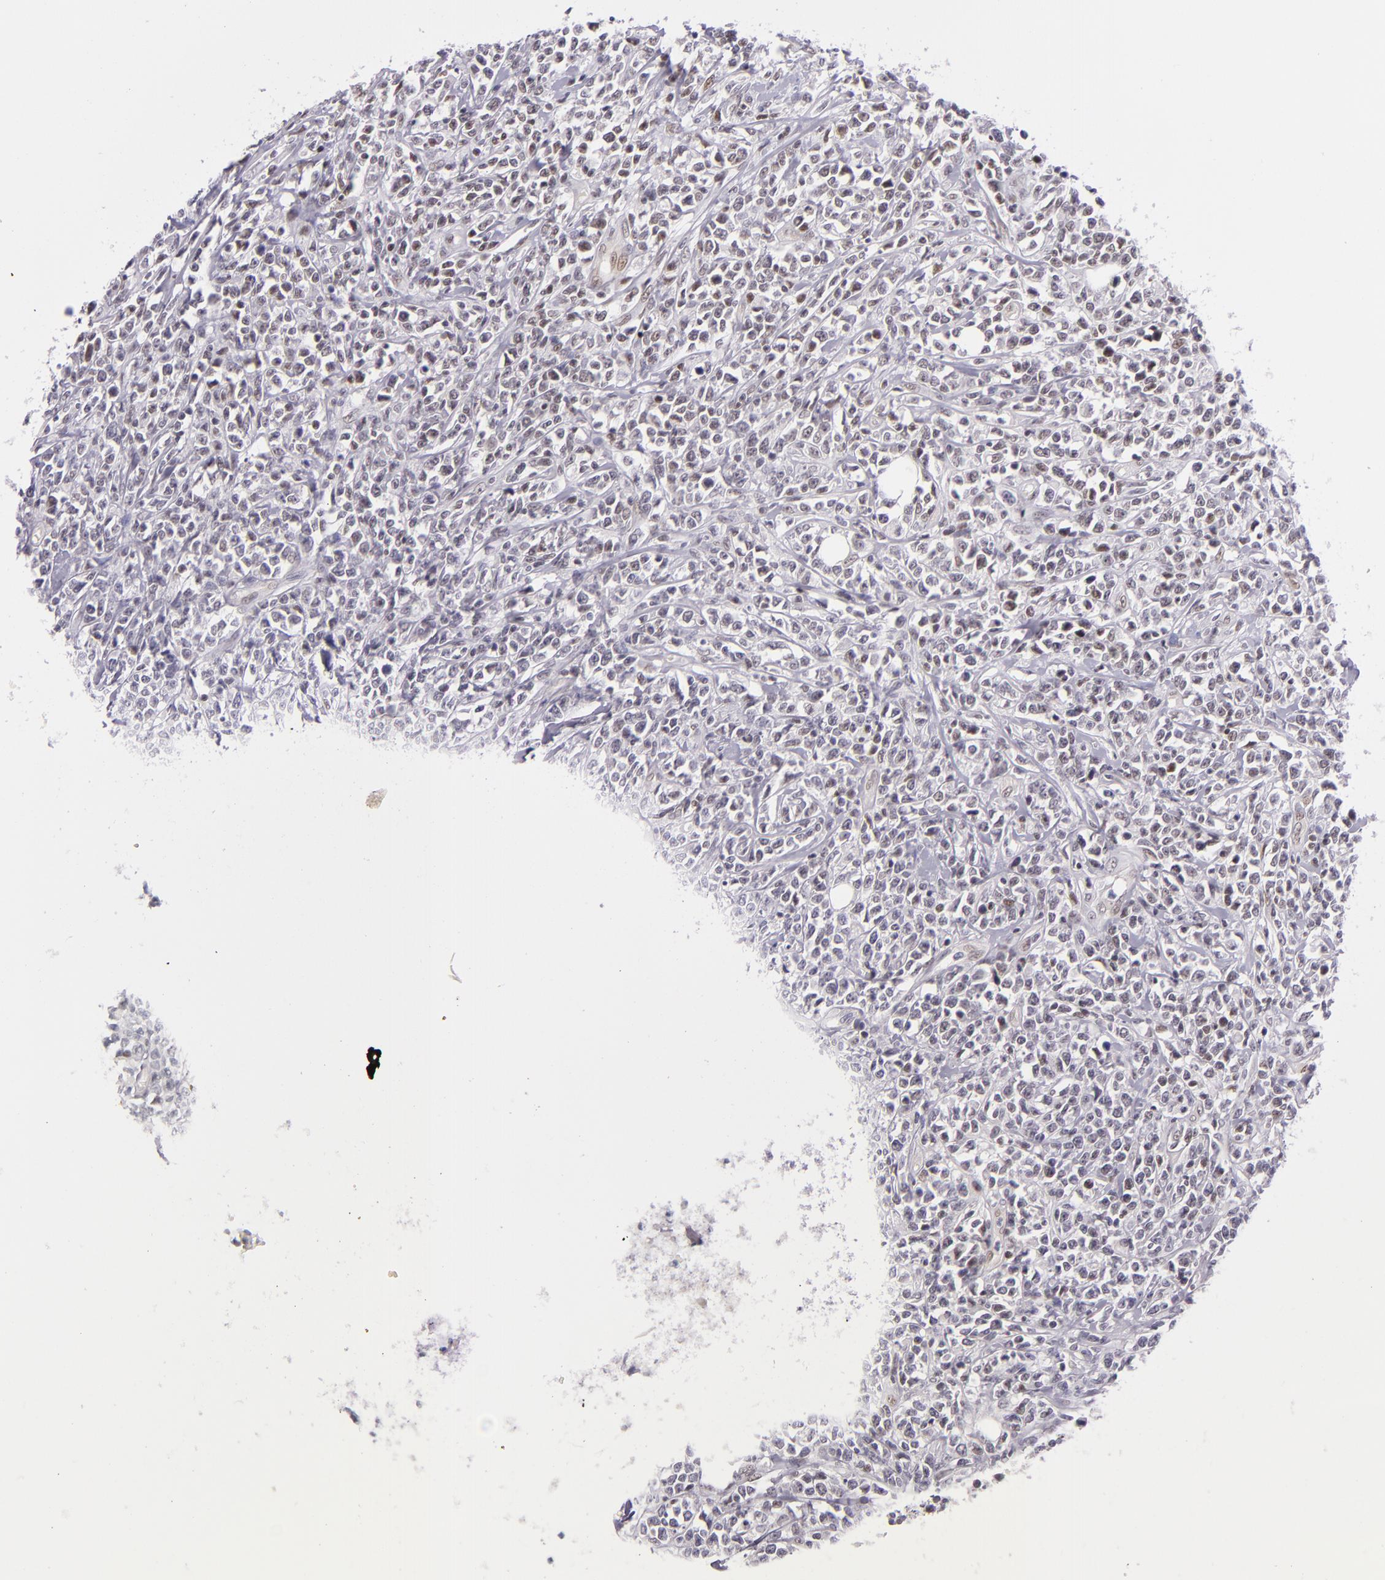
{"staining": {"intensity": "moderate", "quantity": ">75%", "location": "nuclear"}, "tissue": "lymphoma", "cell_type": "Tumor cells", "image_type": "cancer", "snomed": [{"axis": "morphology", "description": "Malignant lymphoma, non-Hodgkin's type, High grade"}, {"axis": "topography", "description": "Colon"}], "caption": "Immunohistochemical staining of malignant lymphoma, non-Hodgkin's type (high-grade) demonstrates medium levels of moderate nuclear protein staining in approximately >75% of tumor cells.", "gene": "BCL3", "patient": {"sex": "male", "age": 82}}